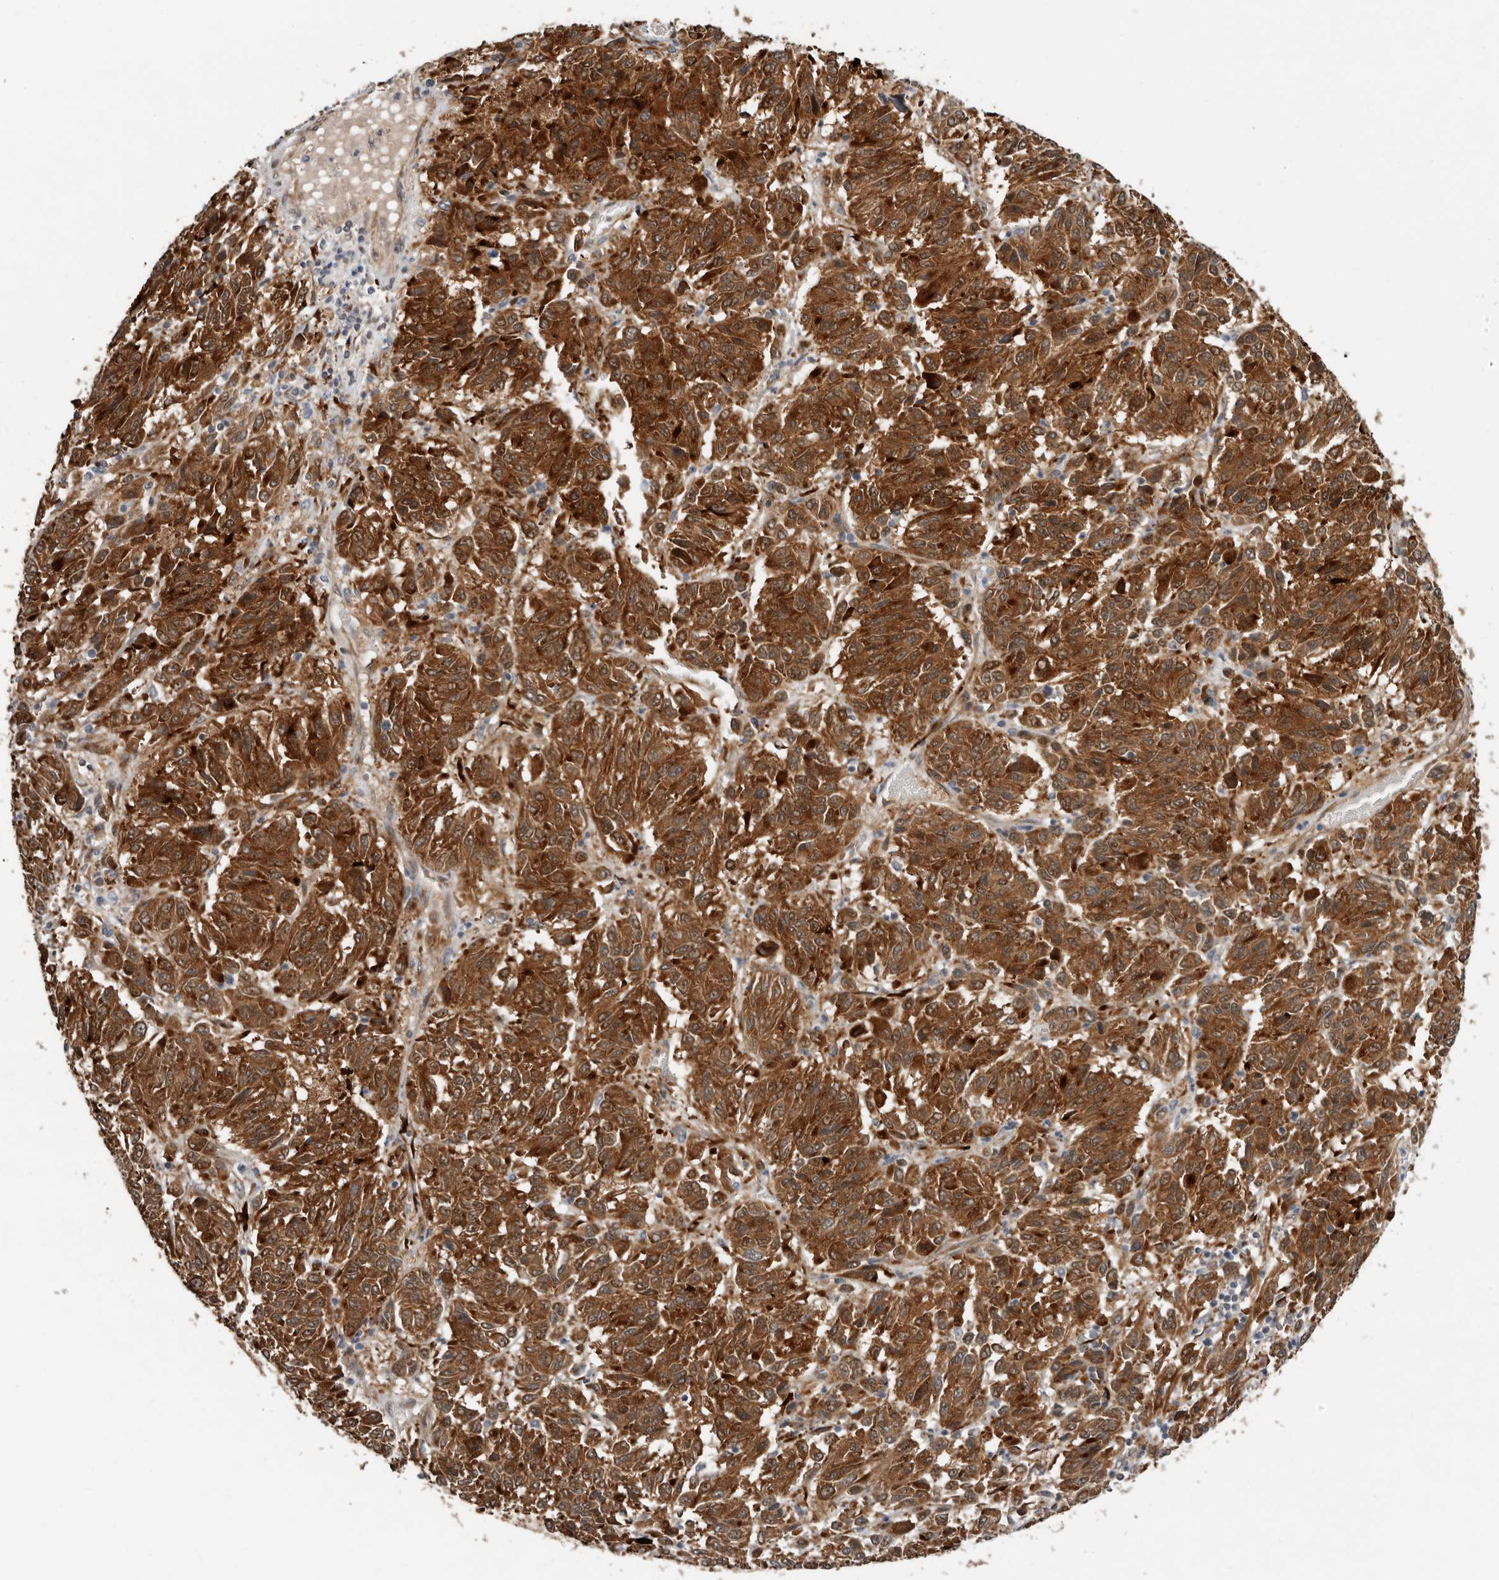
{"staining": {"intensity": "moderate", "quantity": ">75%", "location": "cytoplasmic/membranous"}, "tissue": "melanoma", "cell_type": "Tumor cells", "image_type": "cancer", "snomed": [{"axis": "morphology", "description": "Malignant melanoma, NOS"}, {"axis": "topography", "description": "Skin"}], "caption": "The photomicrograph reveals a brown stain indicating the presence of a protein in the cytoplasmic/membranous of tumor cells in malignant melanoma.", "gene": "SBDS", "patient": {"sex": "female", "age": 82}}